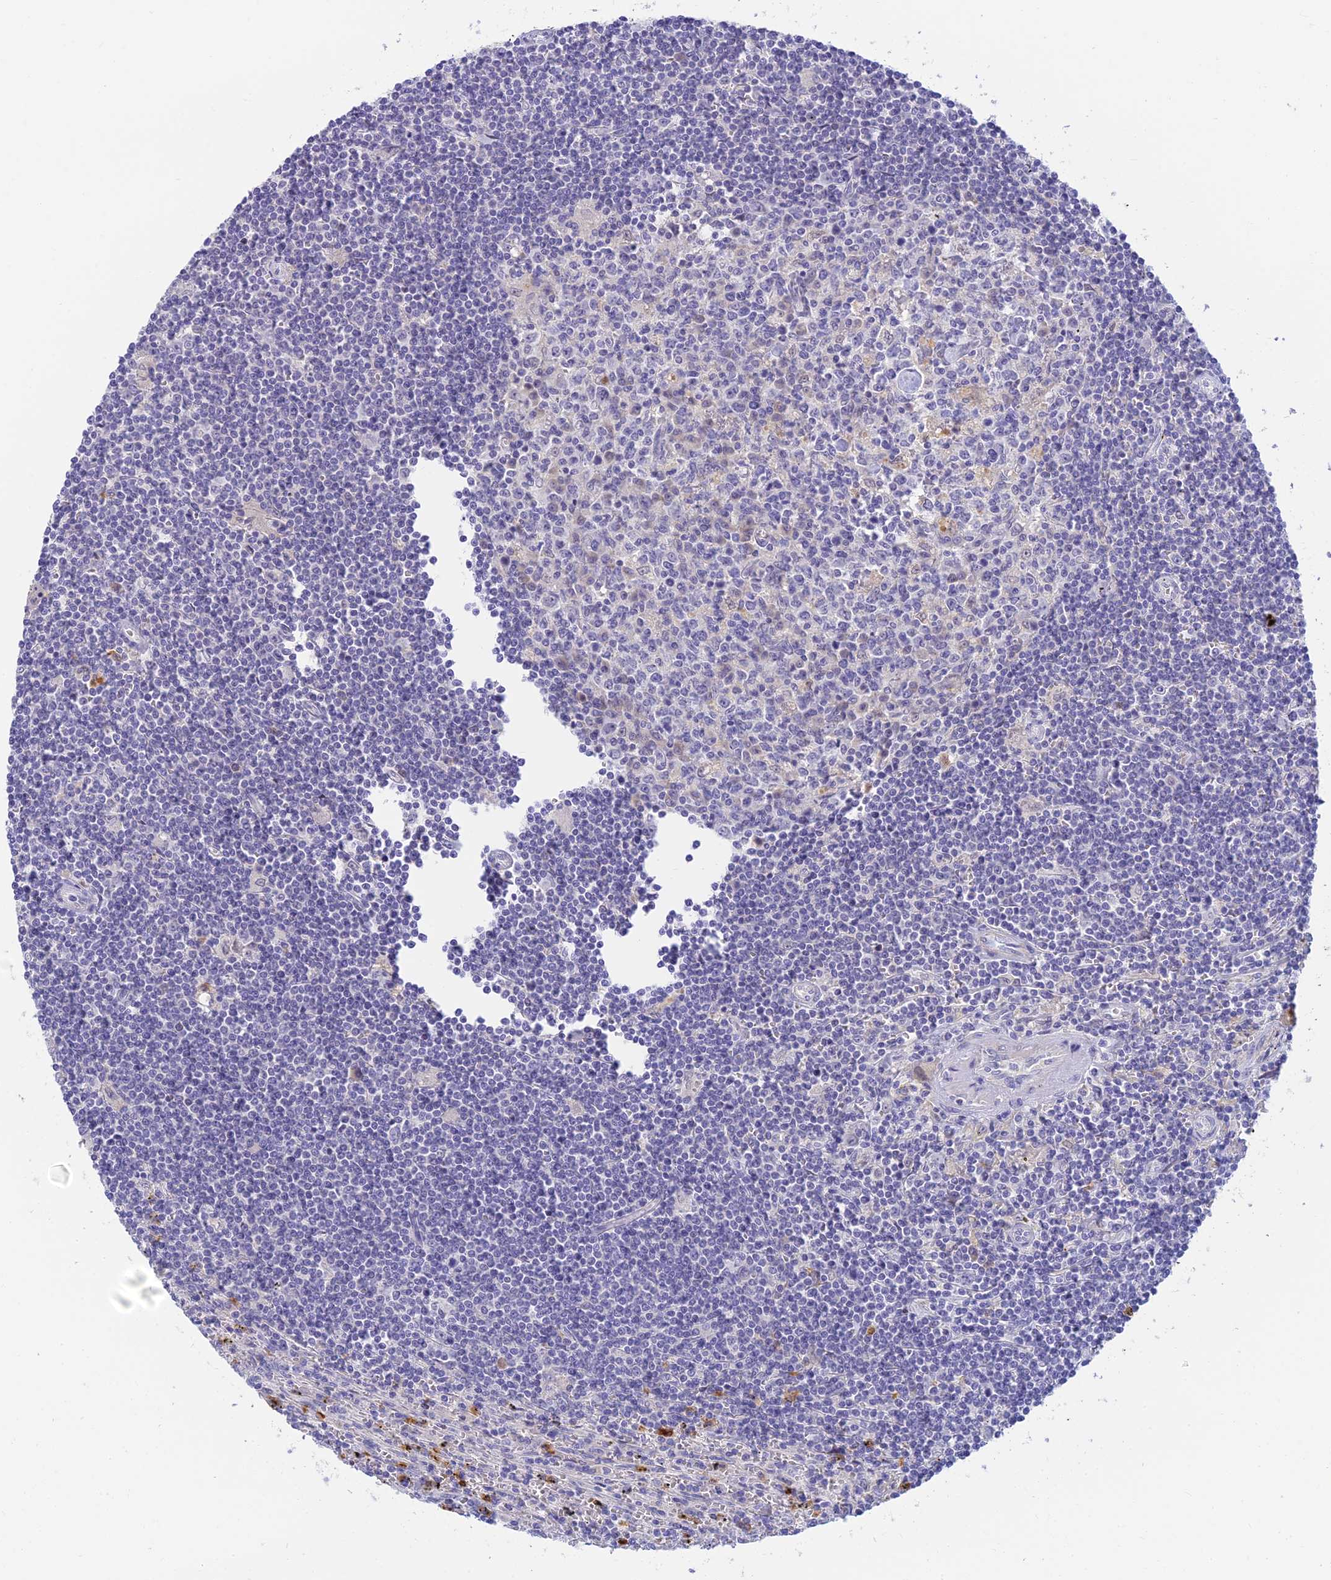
{"staining": {"intensity": "negative", "quantity": "none", "location": "none"}, "tissue": "lymphoma", "cell_type": "Tumor cells", "image_type": "cancer", "snomed": [{"axis": "morphology", "description": "Malignant lymphoma, non-Hodgkin's type, Low grade"}, {"axis": "topography", "description": "Spleen"}], "caption": "An immunohistochemistry photomicrograph of malignant lymphoma, non-Hodgkin's type (low-grade) is shown. There is no staining in tumor cells of malignant lymphoma, non-Hodgkin's type (low-grade). (Immunohistochemistry, brightfield microscopy, high magnification).", "gene": "INTS13", "patient": {"sex": "male", "age": 76}}